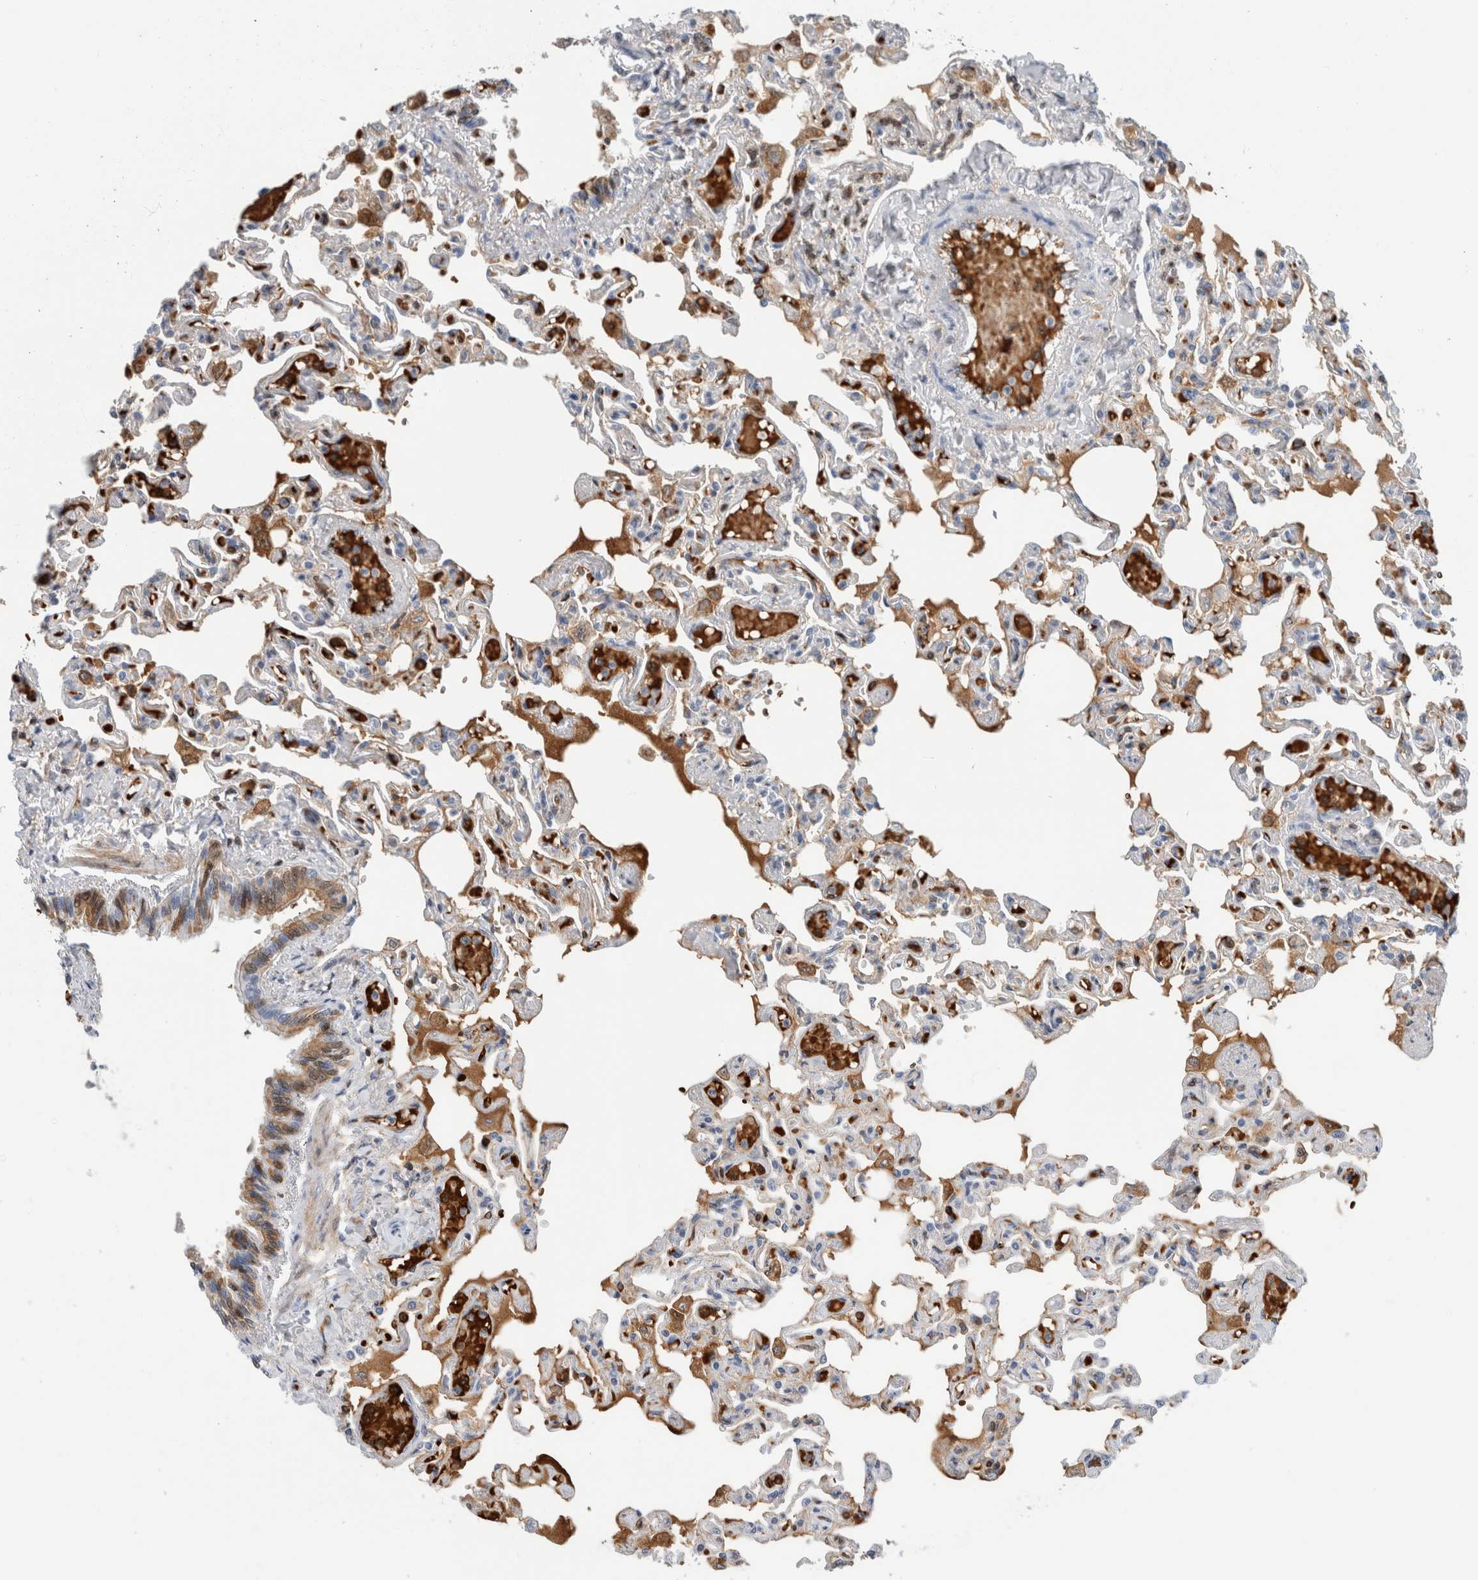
{"staining": {"intensity": "negative", "quantity": "none", "location": "none"}, "tissue": "lung", "cell_type": "Alveolar cells", "image_type": "normal", "snomed": [{"axis": "morphology", "description": "Normal tissue, NOS"}, {"axis": "topography", "description": "Lung"}], "caption": "DAB (3,3'-diaminobenzidine) immunohistochemical staining of unremarkable lung shows no significant positivity in alveolar cells. (DAB immunohistochemistry with hematoxylin counter stain).", "gene": "CA1", "patient": {"sex": "male", "age": 21}}